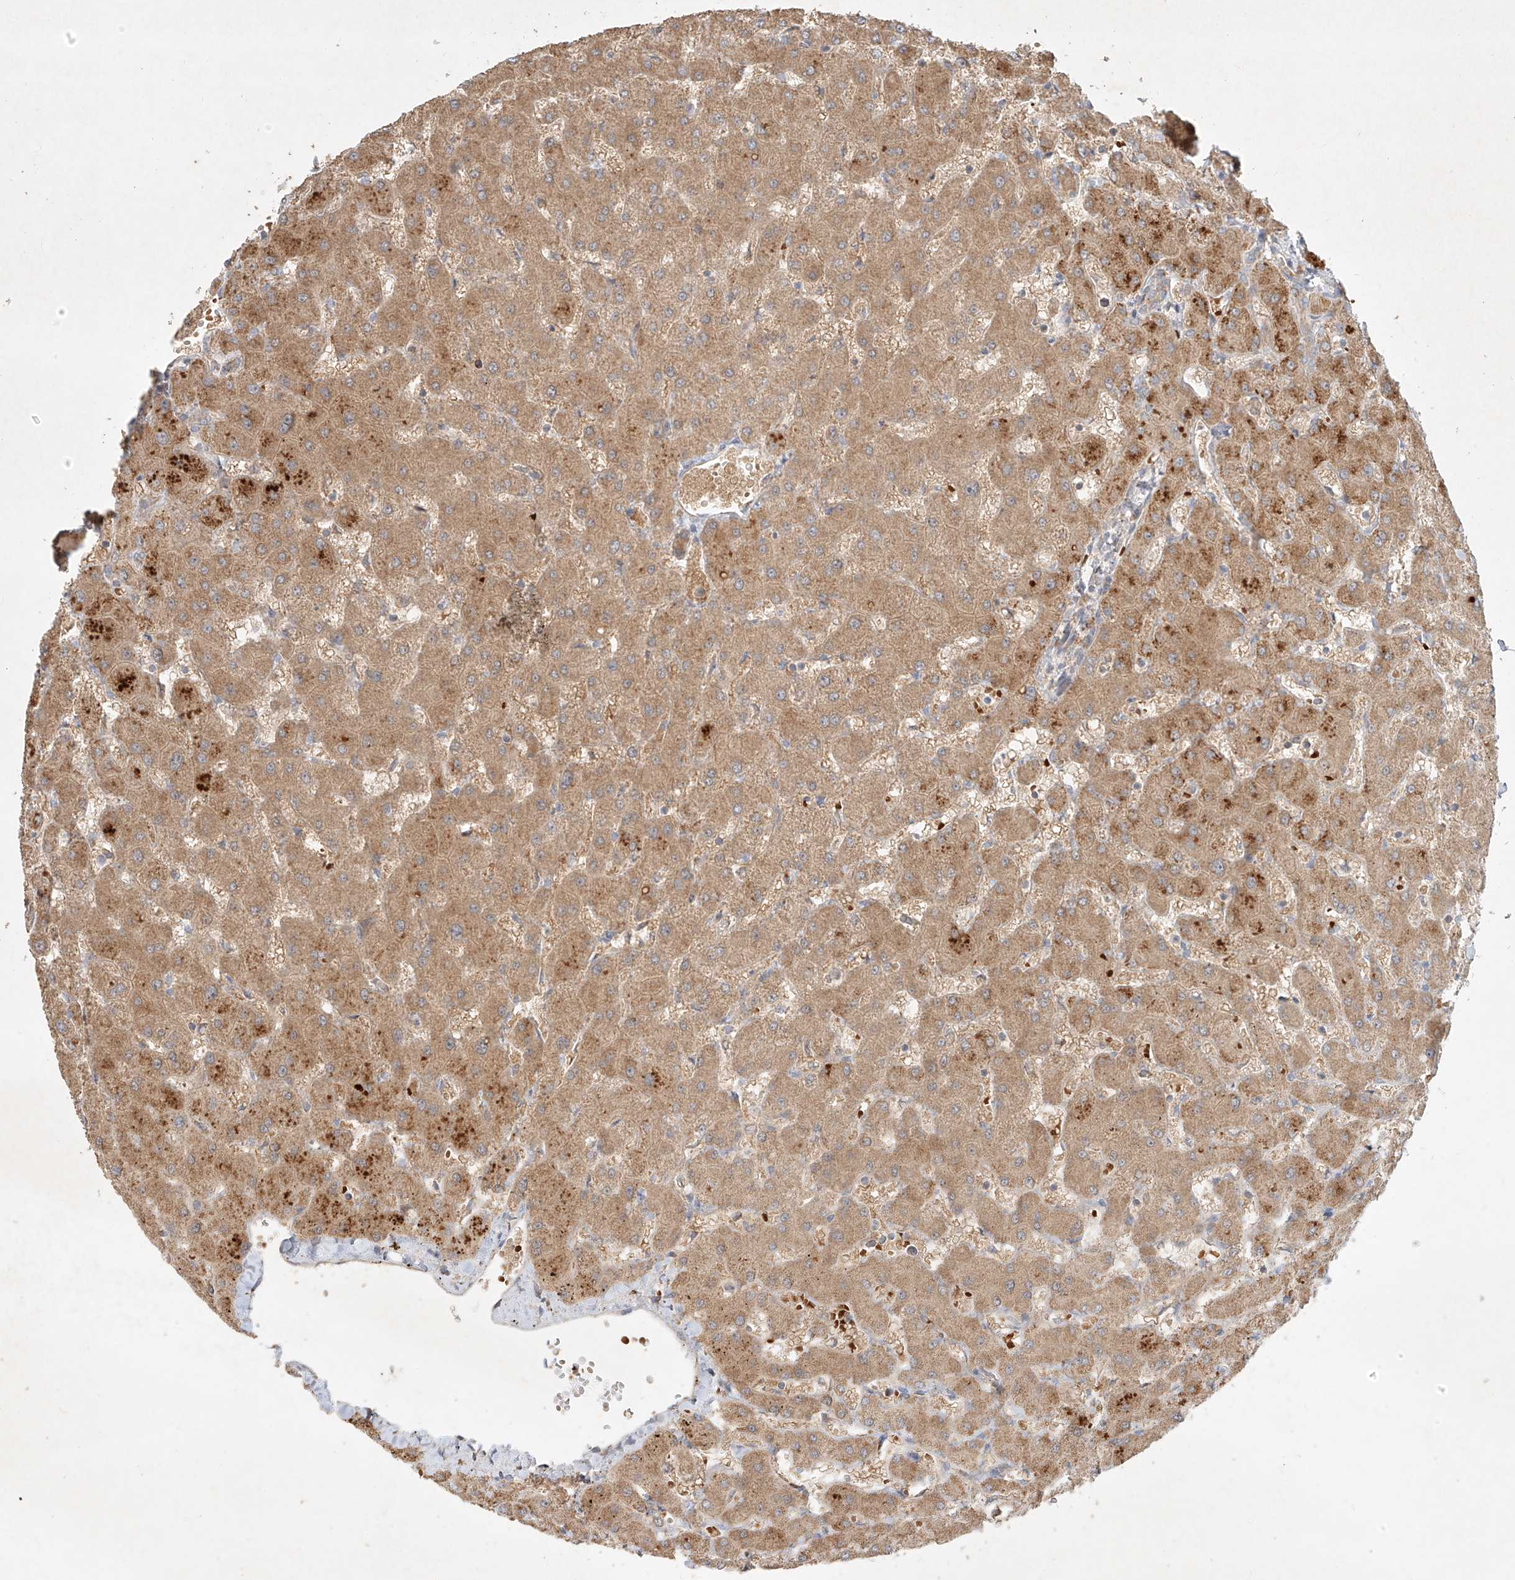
{"staining": {"intensity": "moderate", "quantity": ">75%", "location": "cytoplasmic/membranous"}, "tissue": "liver", "cell_type": "Cholangiocytes", "image_type": "normal", "snomed": [{"axis": "morphology", "description": "Normal tissue, NOS"}, {"axis": "topography", "description": "Liver"}], "caption": "Approximately >75% of cholangiocytes in benign human liver demonstrate moderate cytoplasmic/membranous protein staining as visualized by brown immunohistochemical staining.", "gene": "KPNA7", "patient": {"sex": "female", "age": 63}}